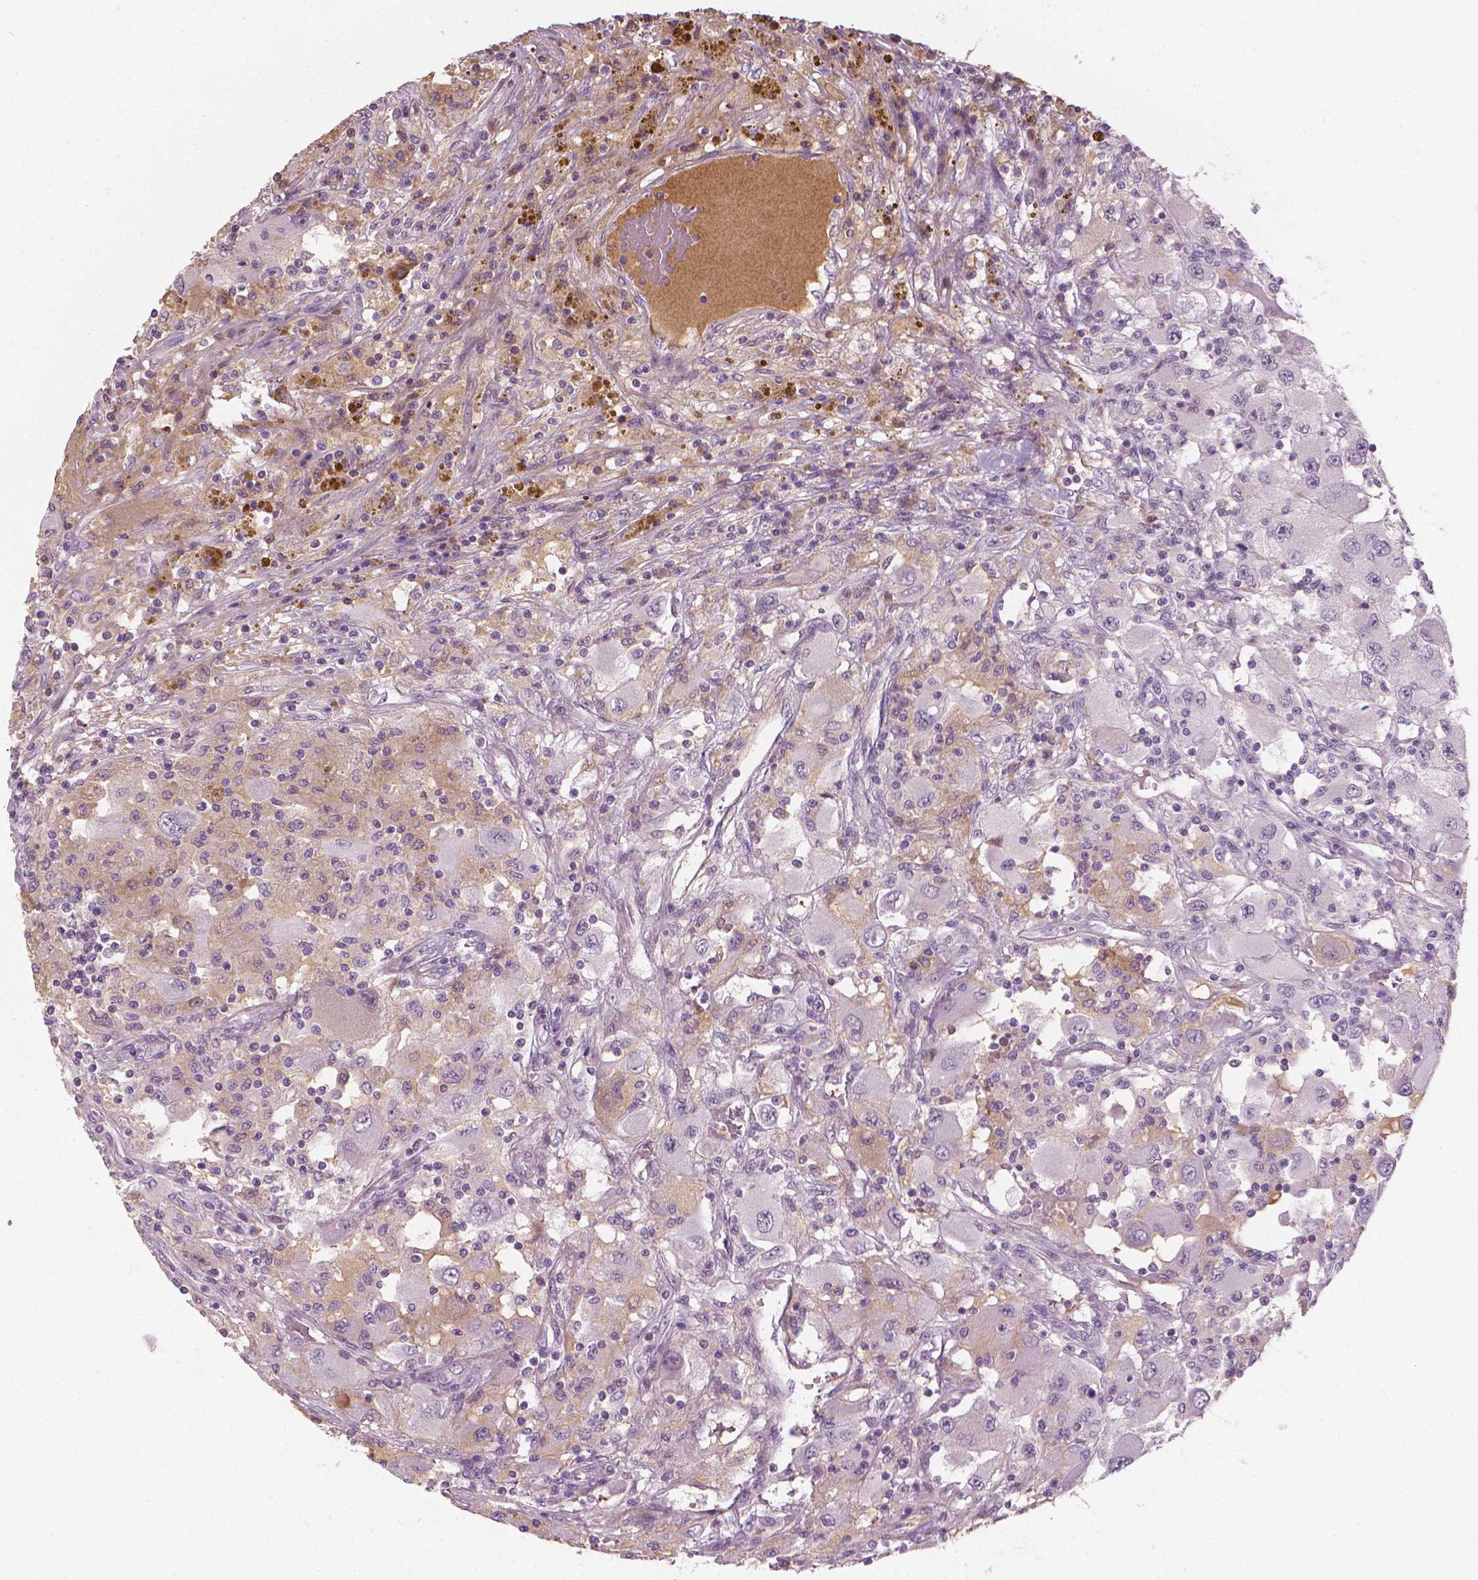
{"staining": {"intensity": "negative", "quantity": "none", "location": "none"}, "tissue": "renal cancer", "cell_type": "Tumor cells", "image_type": "cancer", "snomed": [{"axis": "morphology", "description": "Adenocarcinoma, NOS"}, {"axis": "topography", "description": "Kidney"}], "caption": "Human renal cancer (adenocarcinoma) stained for a protein using immunohistochemistry (IHC) demonstrates no expression in tumor cells.", "gene": "SAXO2", "patient": {"sex": "female", "age": 67}}